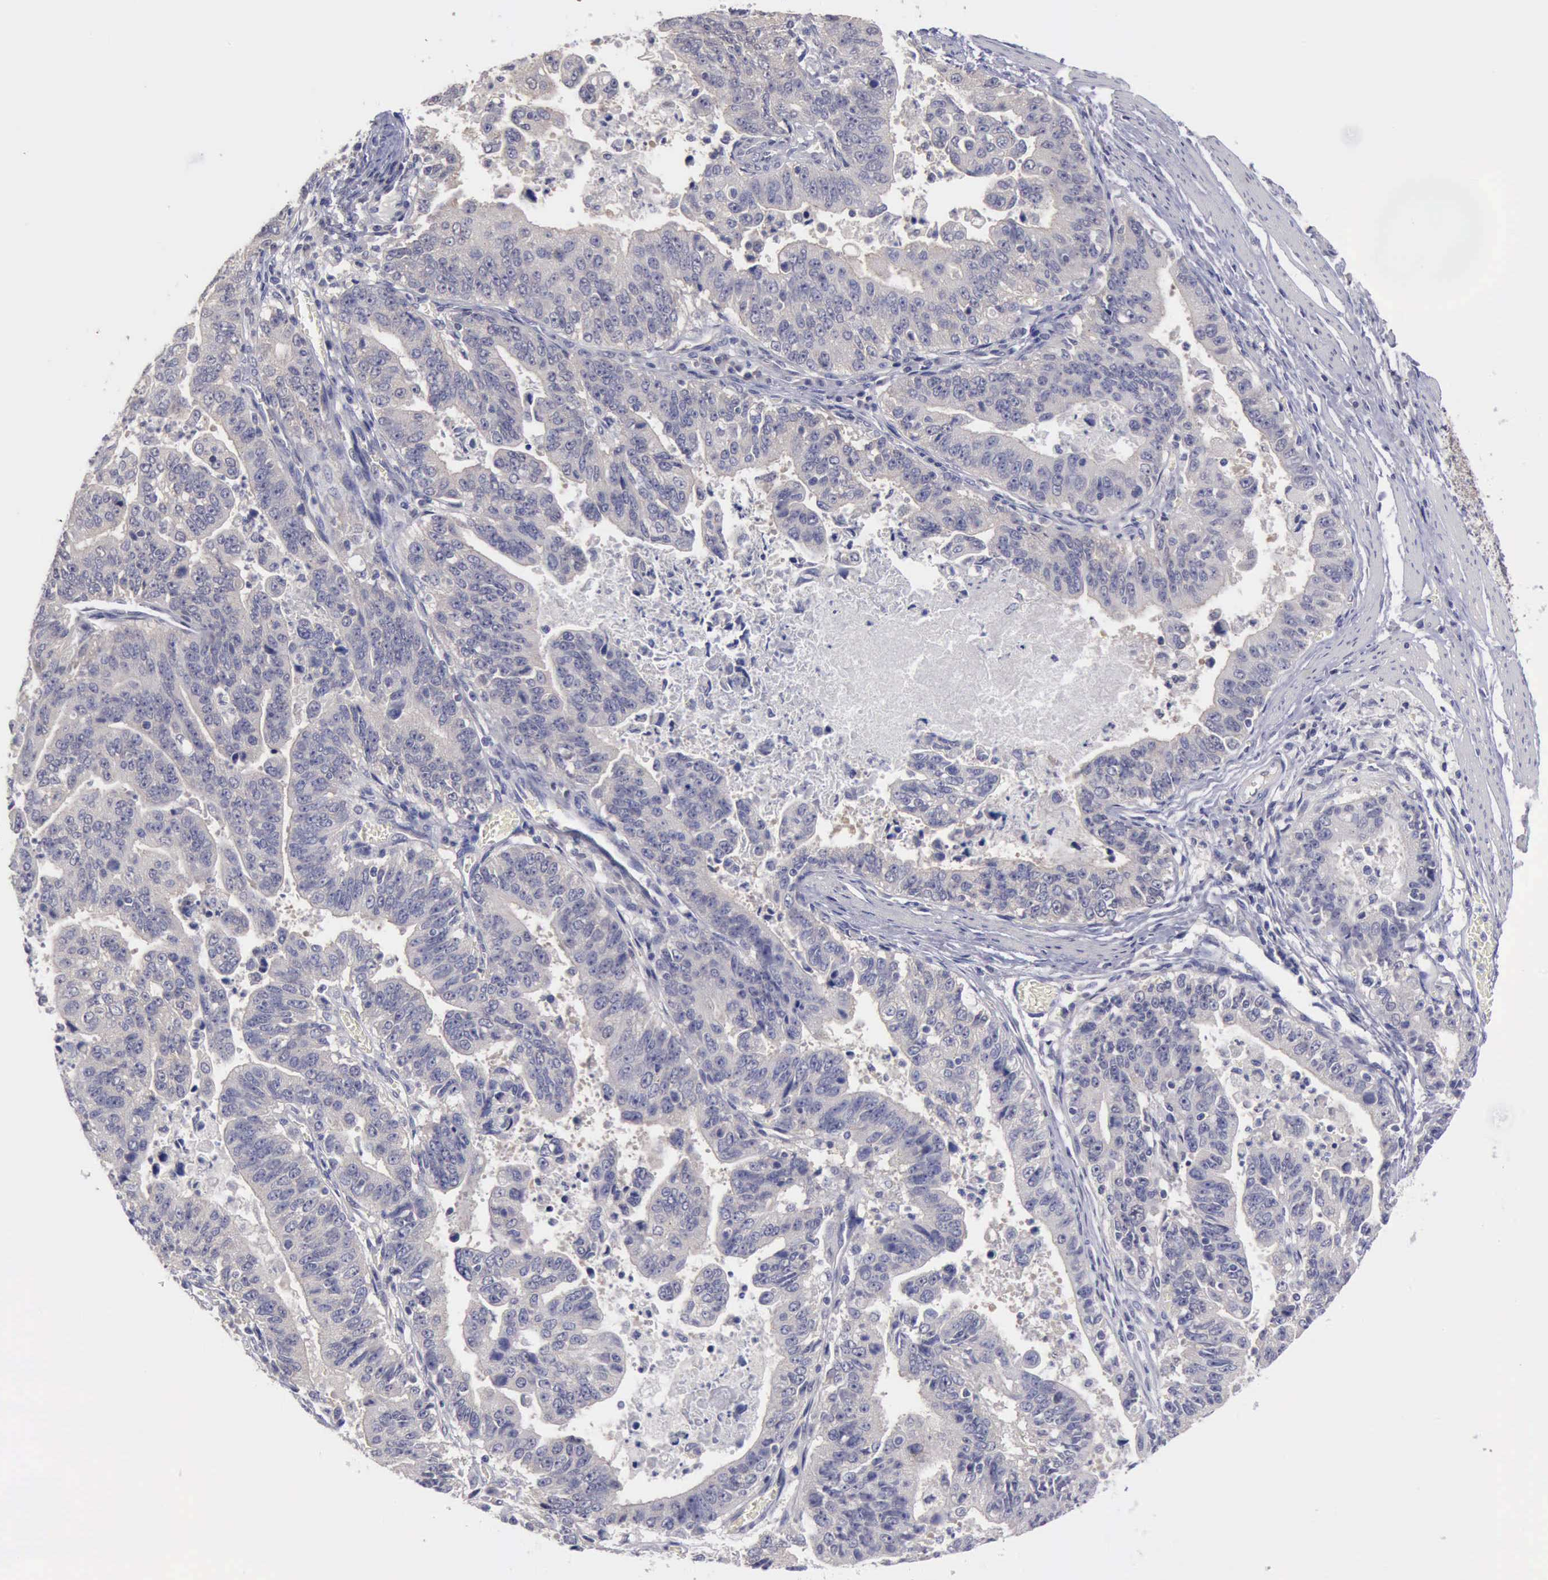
{"staining": {"intensity": "negative", "quantity": "none", "location": "none"}, "tissue": "stomach cancer", "cell_type": "Tumor cells", "image_type": "cancer", "snomed": [{"axis": "morphology", "description": "Adenocarcinoma, NOS"}, {"axis": "topography", "description": "Stomach, upper"}], "caption": "An immunohistochemistry (IHC) image of stomach adenocarcinoma is shown. There is no staining in tumor cells of stomach adenocarcinoma.", "gene": "PHKA1", "patient": {"sex": "female", "age": 50}}